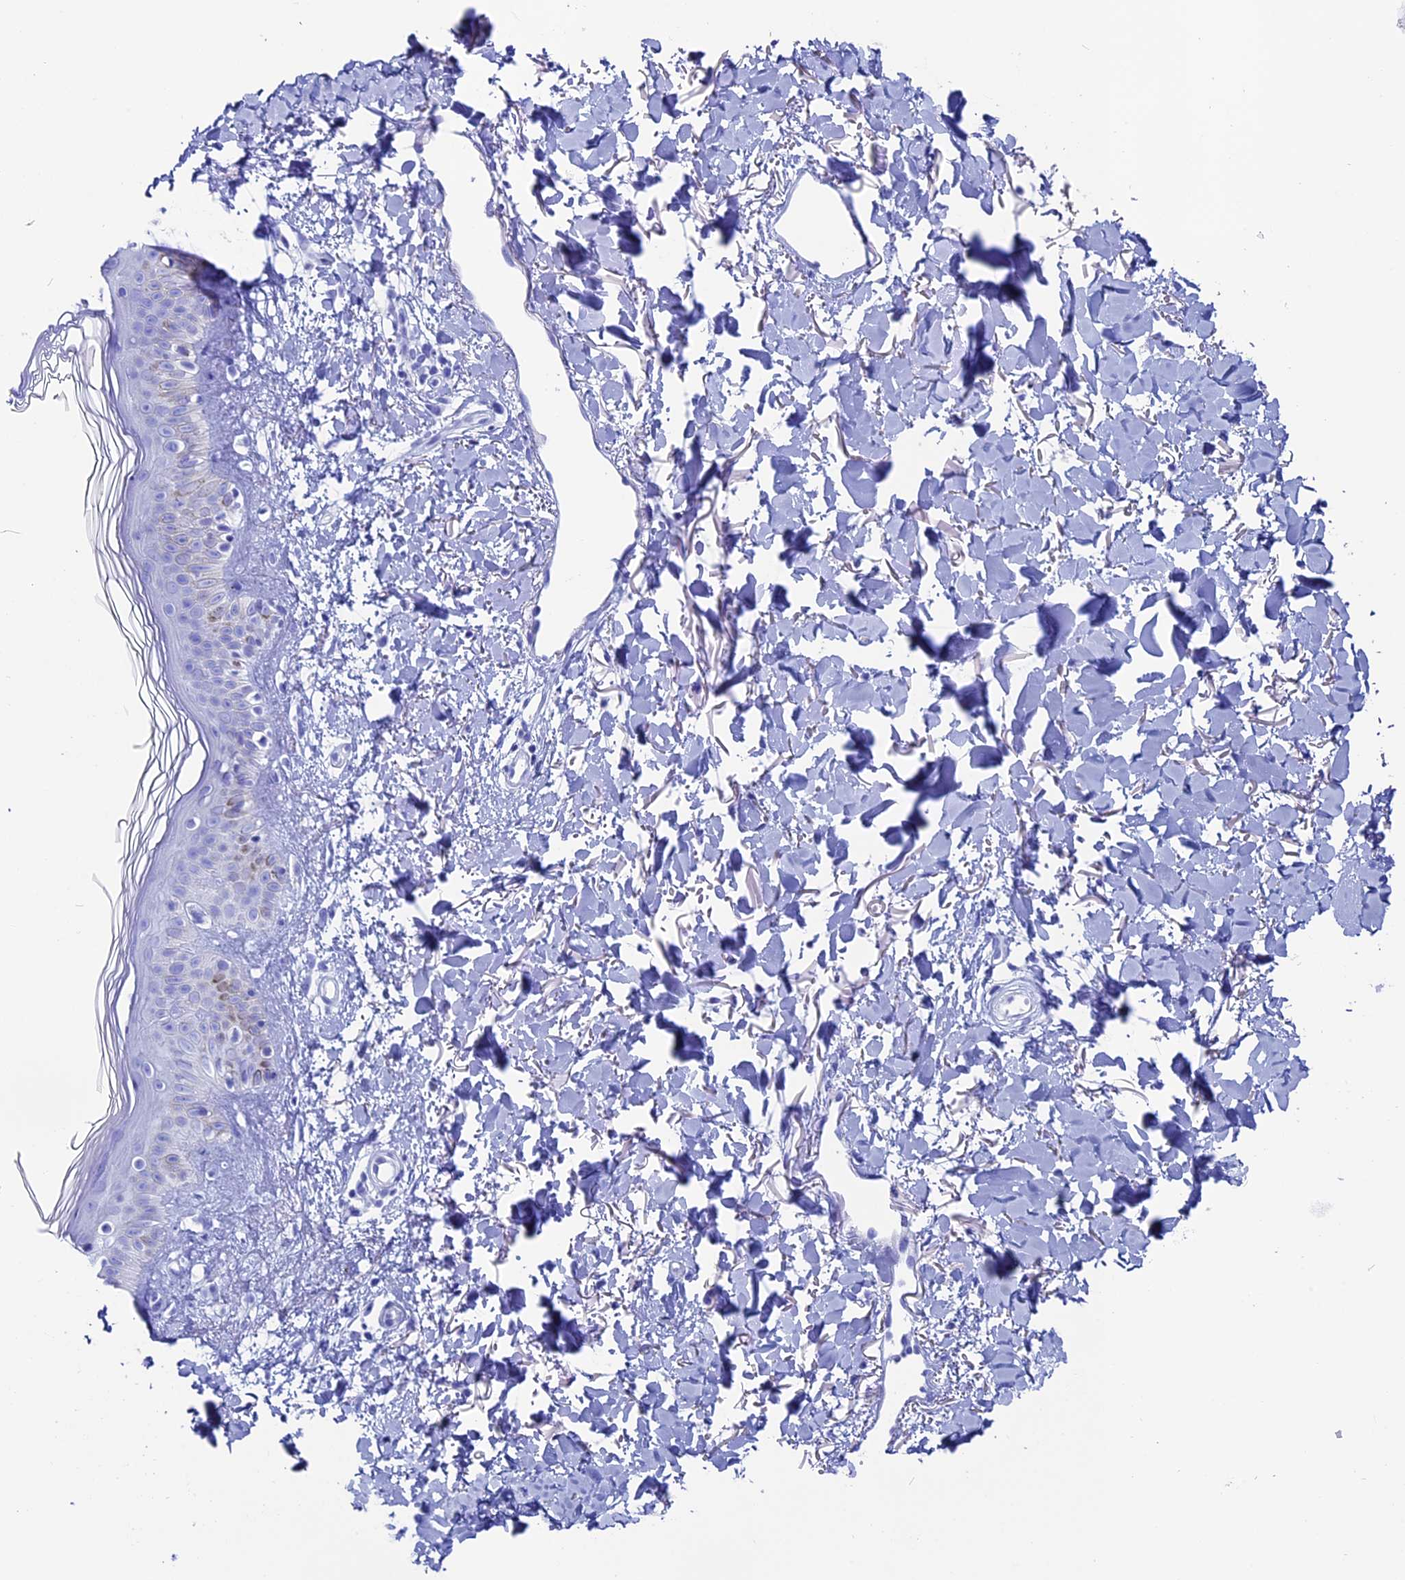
{"staining": {"intensity": "negative", "quantity": "none", "location": "none"}, "tissue": "skin", "cell_type": "Fibroblasts", "image_type": "normal", "snomed": [{"axis": "morphology", "description": "Normal tissue, NOS"}, {"axis": "topography", "description": "Skin"}], "caption": "Photomicrograph shows no protein staining in fibroblasts of normal skin.", "gene": "ANKRD29", "patient": {"sex": "female", "age": 58}}